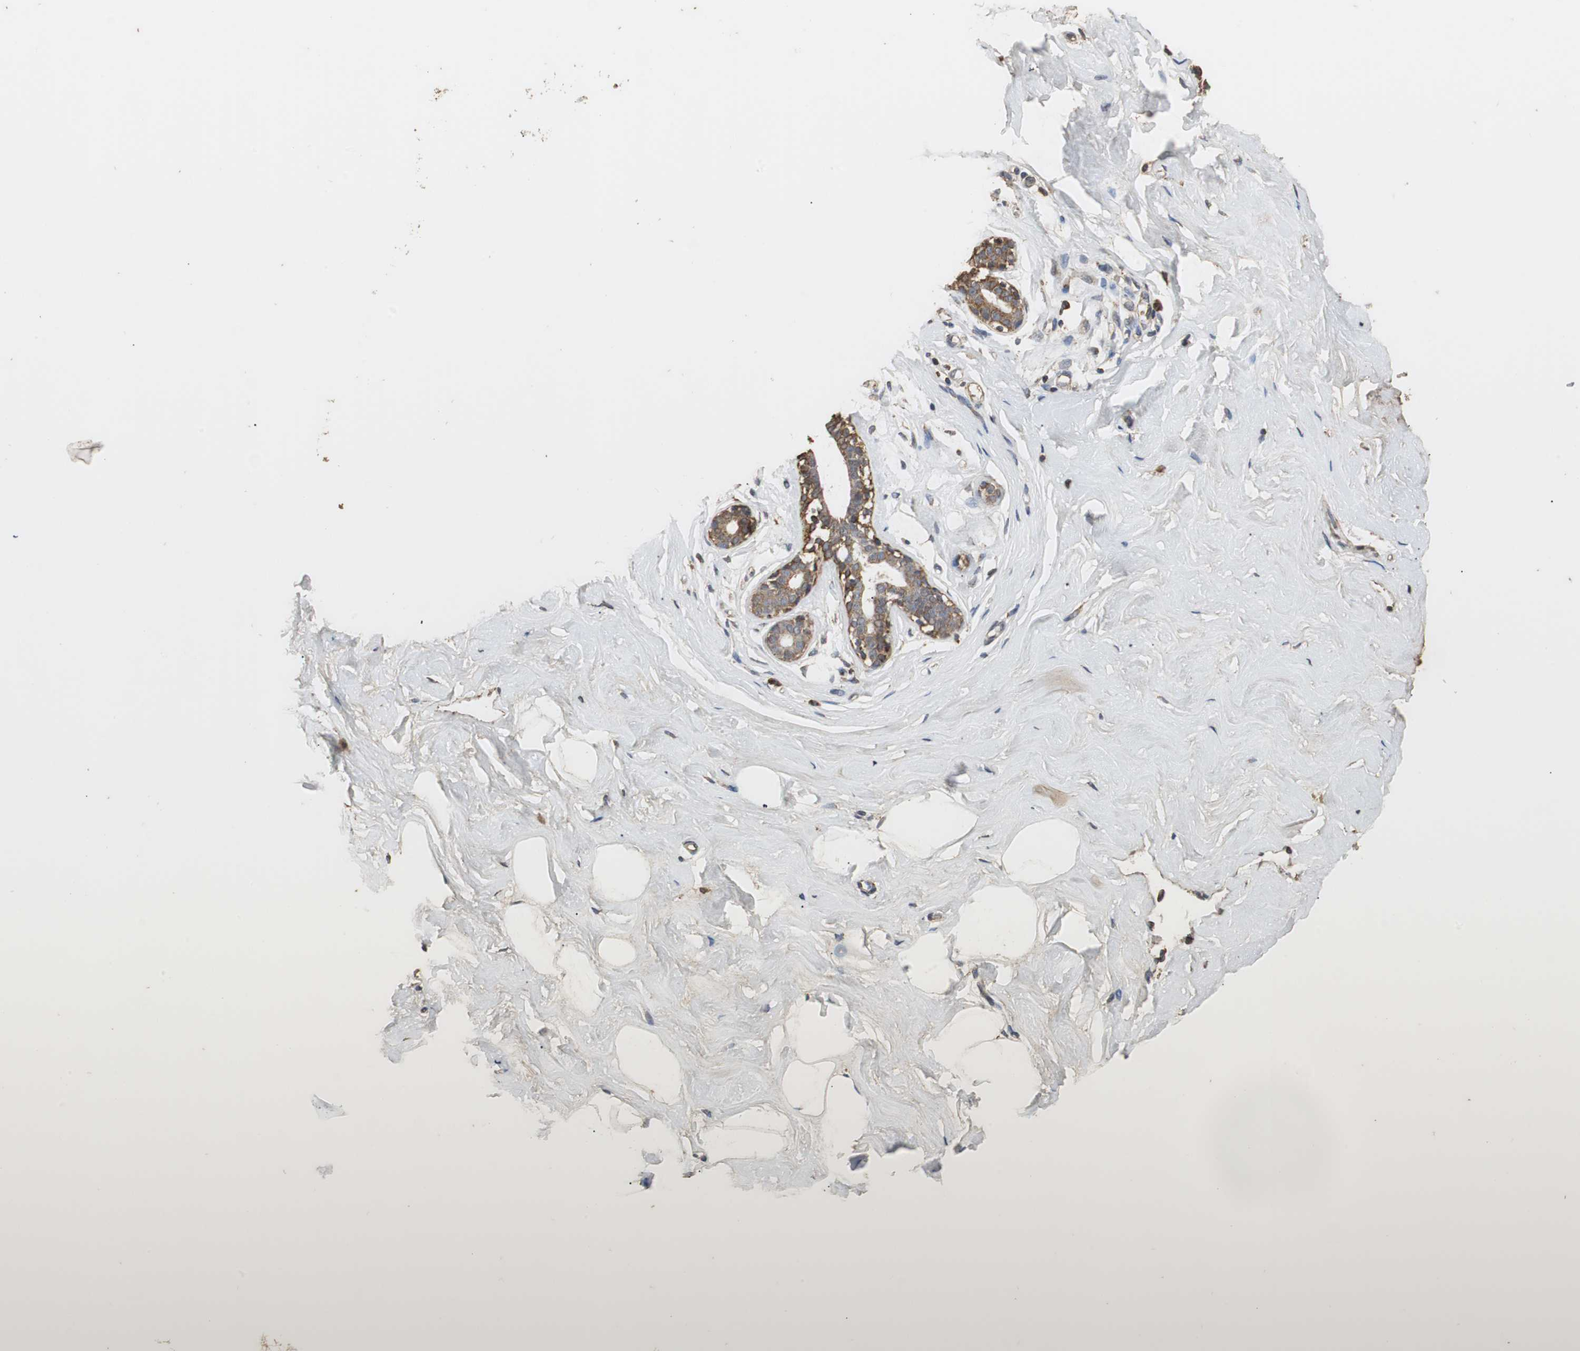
{"staining": {"intensity": "weak", "quantity": "<25%", "location": "cytoplasmic/membranous"}, "tissue": "breast", "cell_type": "Adipocytes", "image_type": "normal", "snomed": [{"axis": "morphology", "description": "Normal tissue, NOS"}, {"axis": "topography", "description": "Breast"}], "caption": "High power microscopy photomicrograph of an IHC image of benign breast, revealing no significant positivity in adipocytes.", "gene": "NNT", "patient": {"sex": "female", "age": 23}}